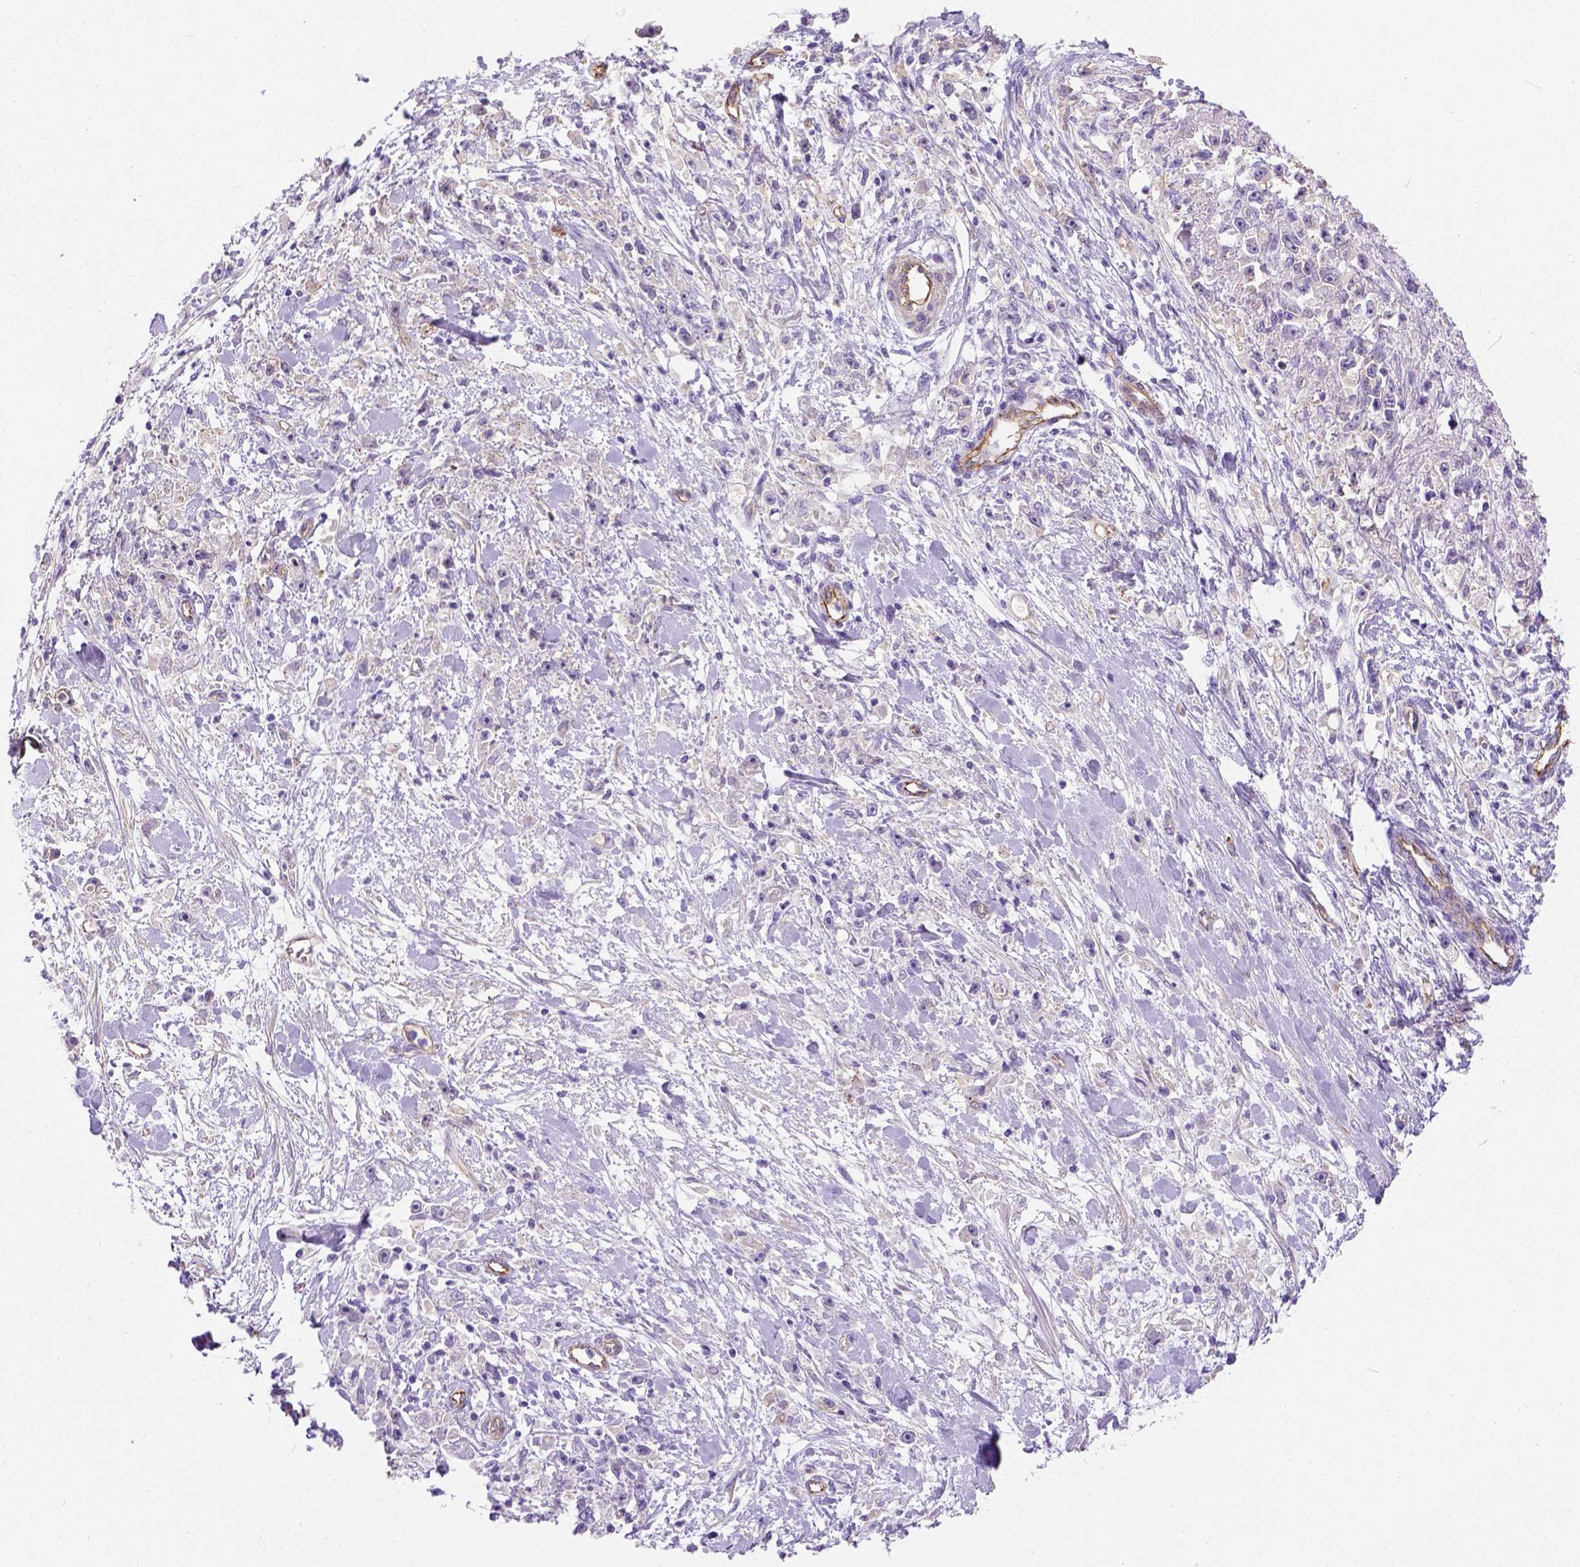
{"staining": {"intensity": "negative", "quantity": "none", "location": "none"}, "tissue": "stomach cancer", "cell_type": "Tumor cells", "image_type": "cancer", "snomed": [{"axis": "morphology", "description": "Adenocarcinoma, NOS"}, {"axis": "topography", "description": "Stomach"}], "caption": "This is an immunohistochemistry (IHC) histopathology image of adenocarcinoma (stomach). There is no expression in tumor cells.", "gene": "PHF7", "patient": {"sex": "female", "age": 59}}